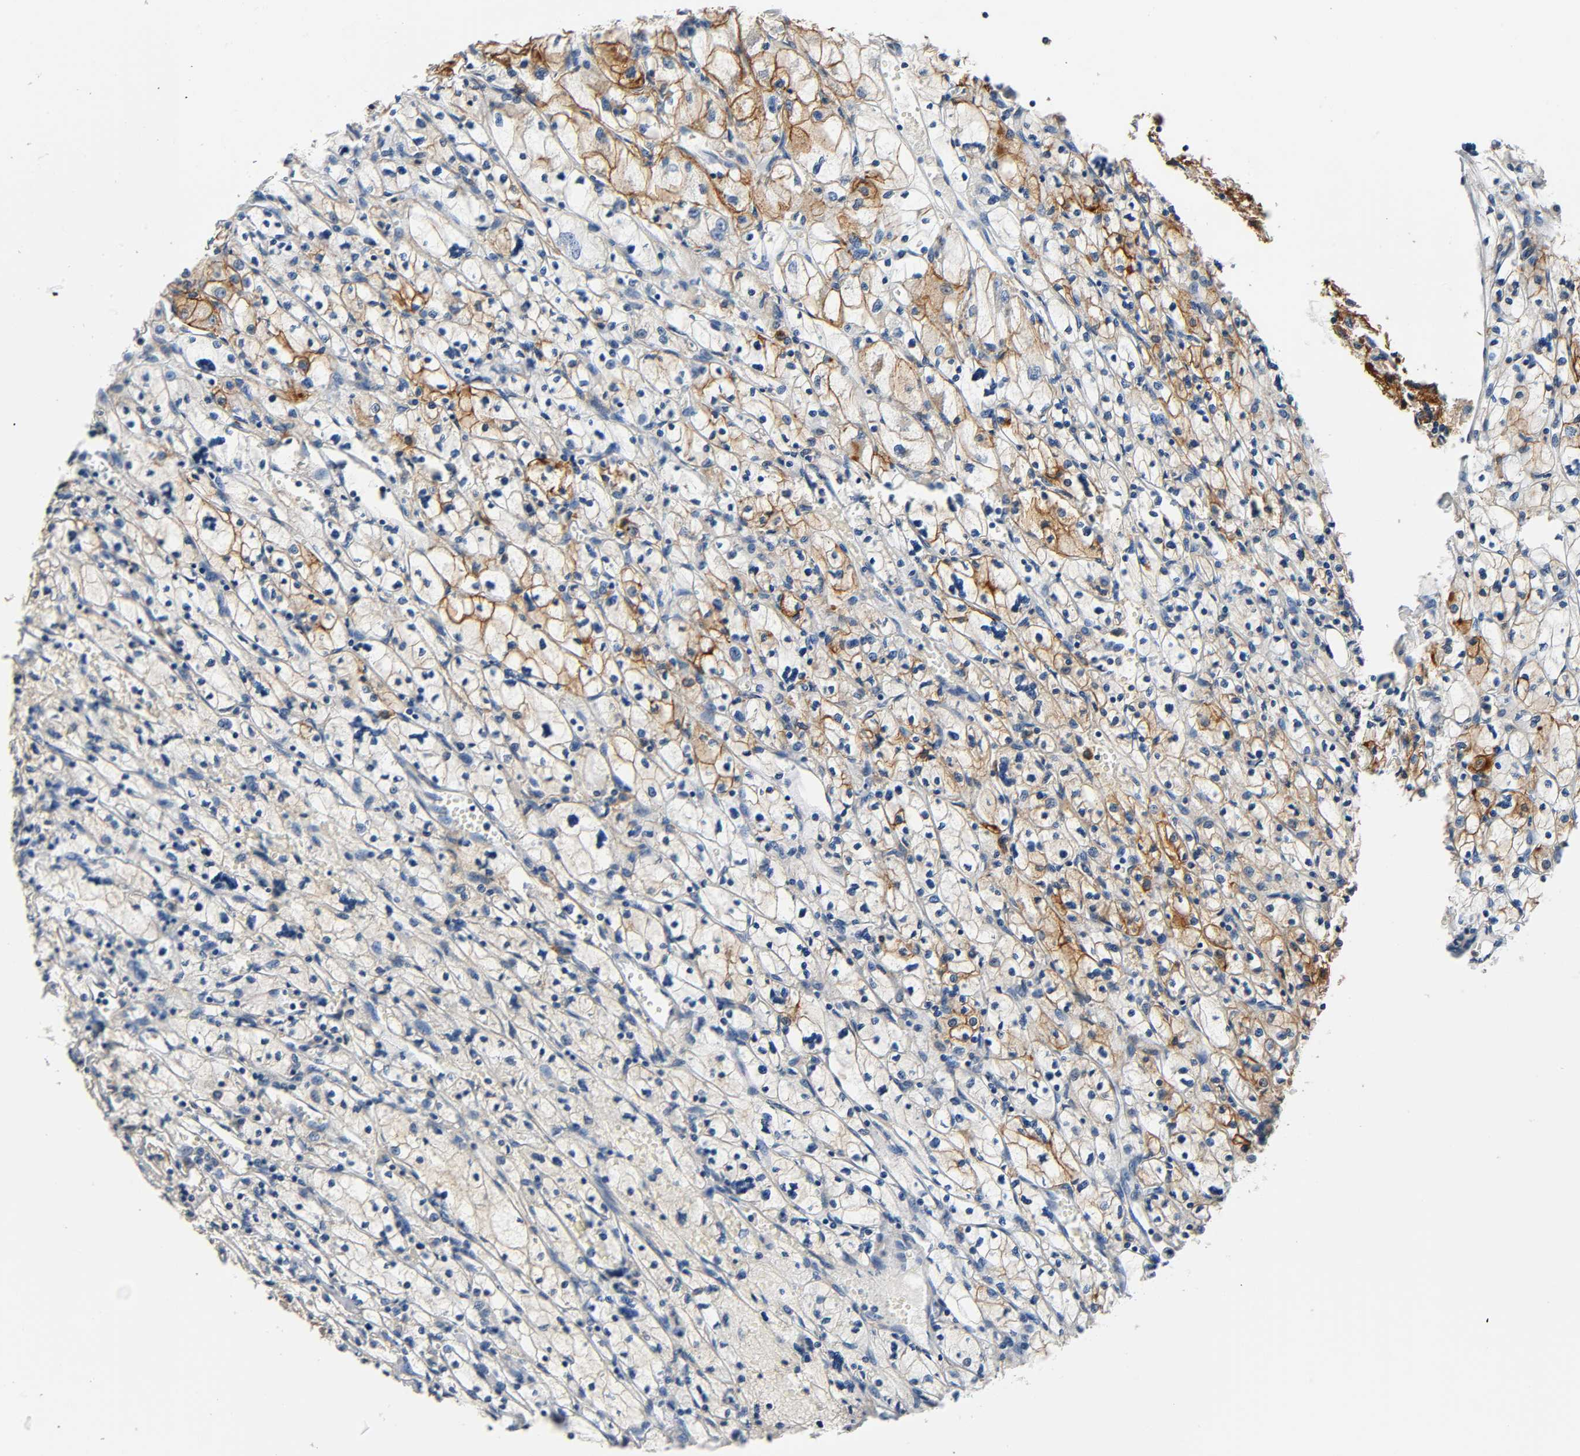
{"staining": {"intensity": "moderate", "quantity": "25%-75%", "location": "cytoplasmic/membranous"}, "tissue": "renal cancer", "cell_type": "Tumor cells", "image_type": "cancer", "snomed": [{"axis": "morphology", "description": "Adenocarcinoma, NOS"}, {"axis": "topography", "description": "Kidney"}], "caption": "Protein expression analysis of human renal cancer (adenocarcinoma) reveals moderate cytoplasmic/membranous staining in about 25%-75% of tumor cells.", "gene": "ANPEP", "patient": {"sex": "female", "age": 83}}